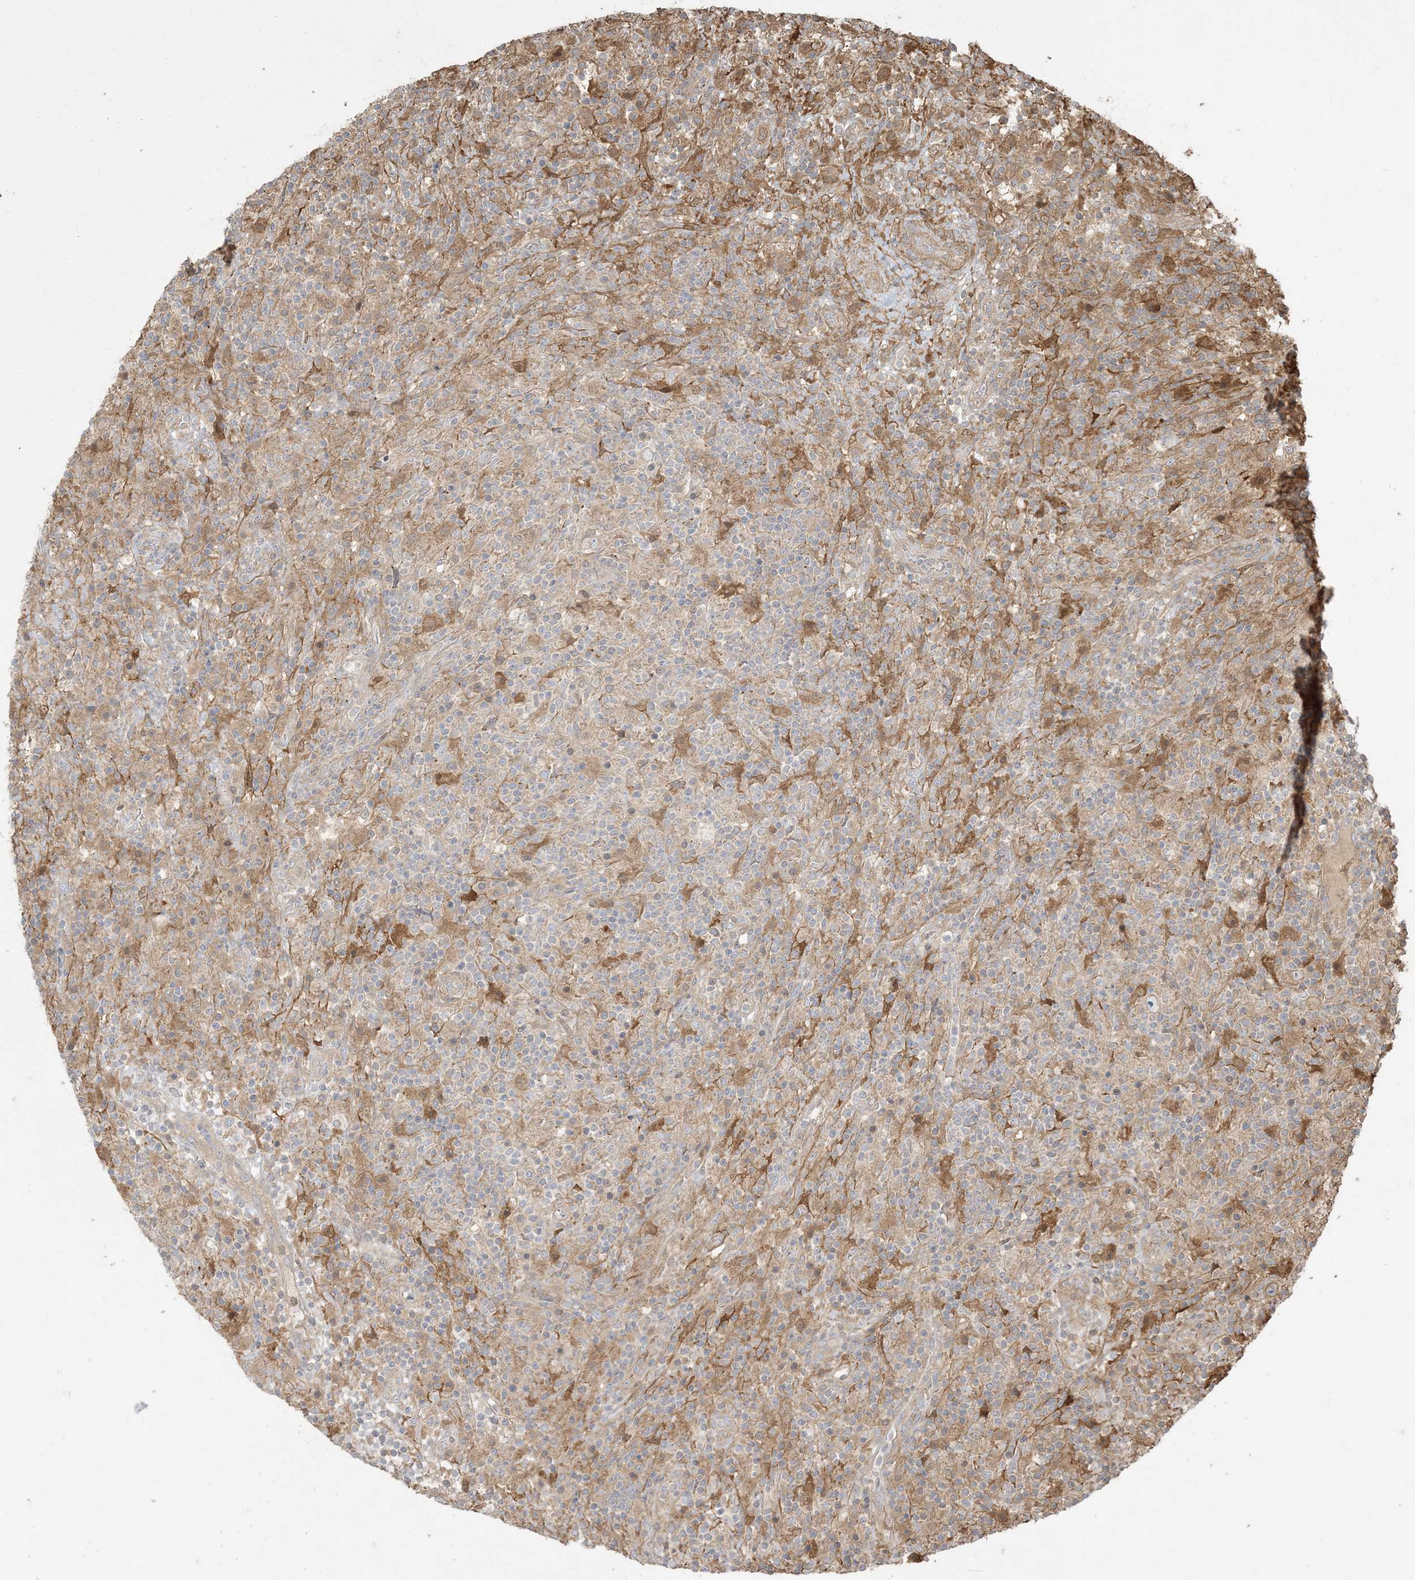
{"staining": {"intensity": "moderate", "quantity": ">75%", "location": "cytoplasmic/membranous"}, "tissue": "lymphoma", "cell_type": "Tumor cells", "image_type": "cancer", "snomed": [{"axis": "morphology", "description": "Hodgkin's disease, NOS"}, {"axis": "topography", "description": "Lymph node"}], "caption": "Protein staining shows moderate cytoplasmic/membranous positivity in approximately >75% of tumor cells in lymphoma.", "gene": "HNMT", "patient": {"sex": "male", "age": 70}}